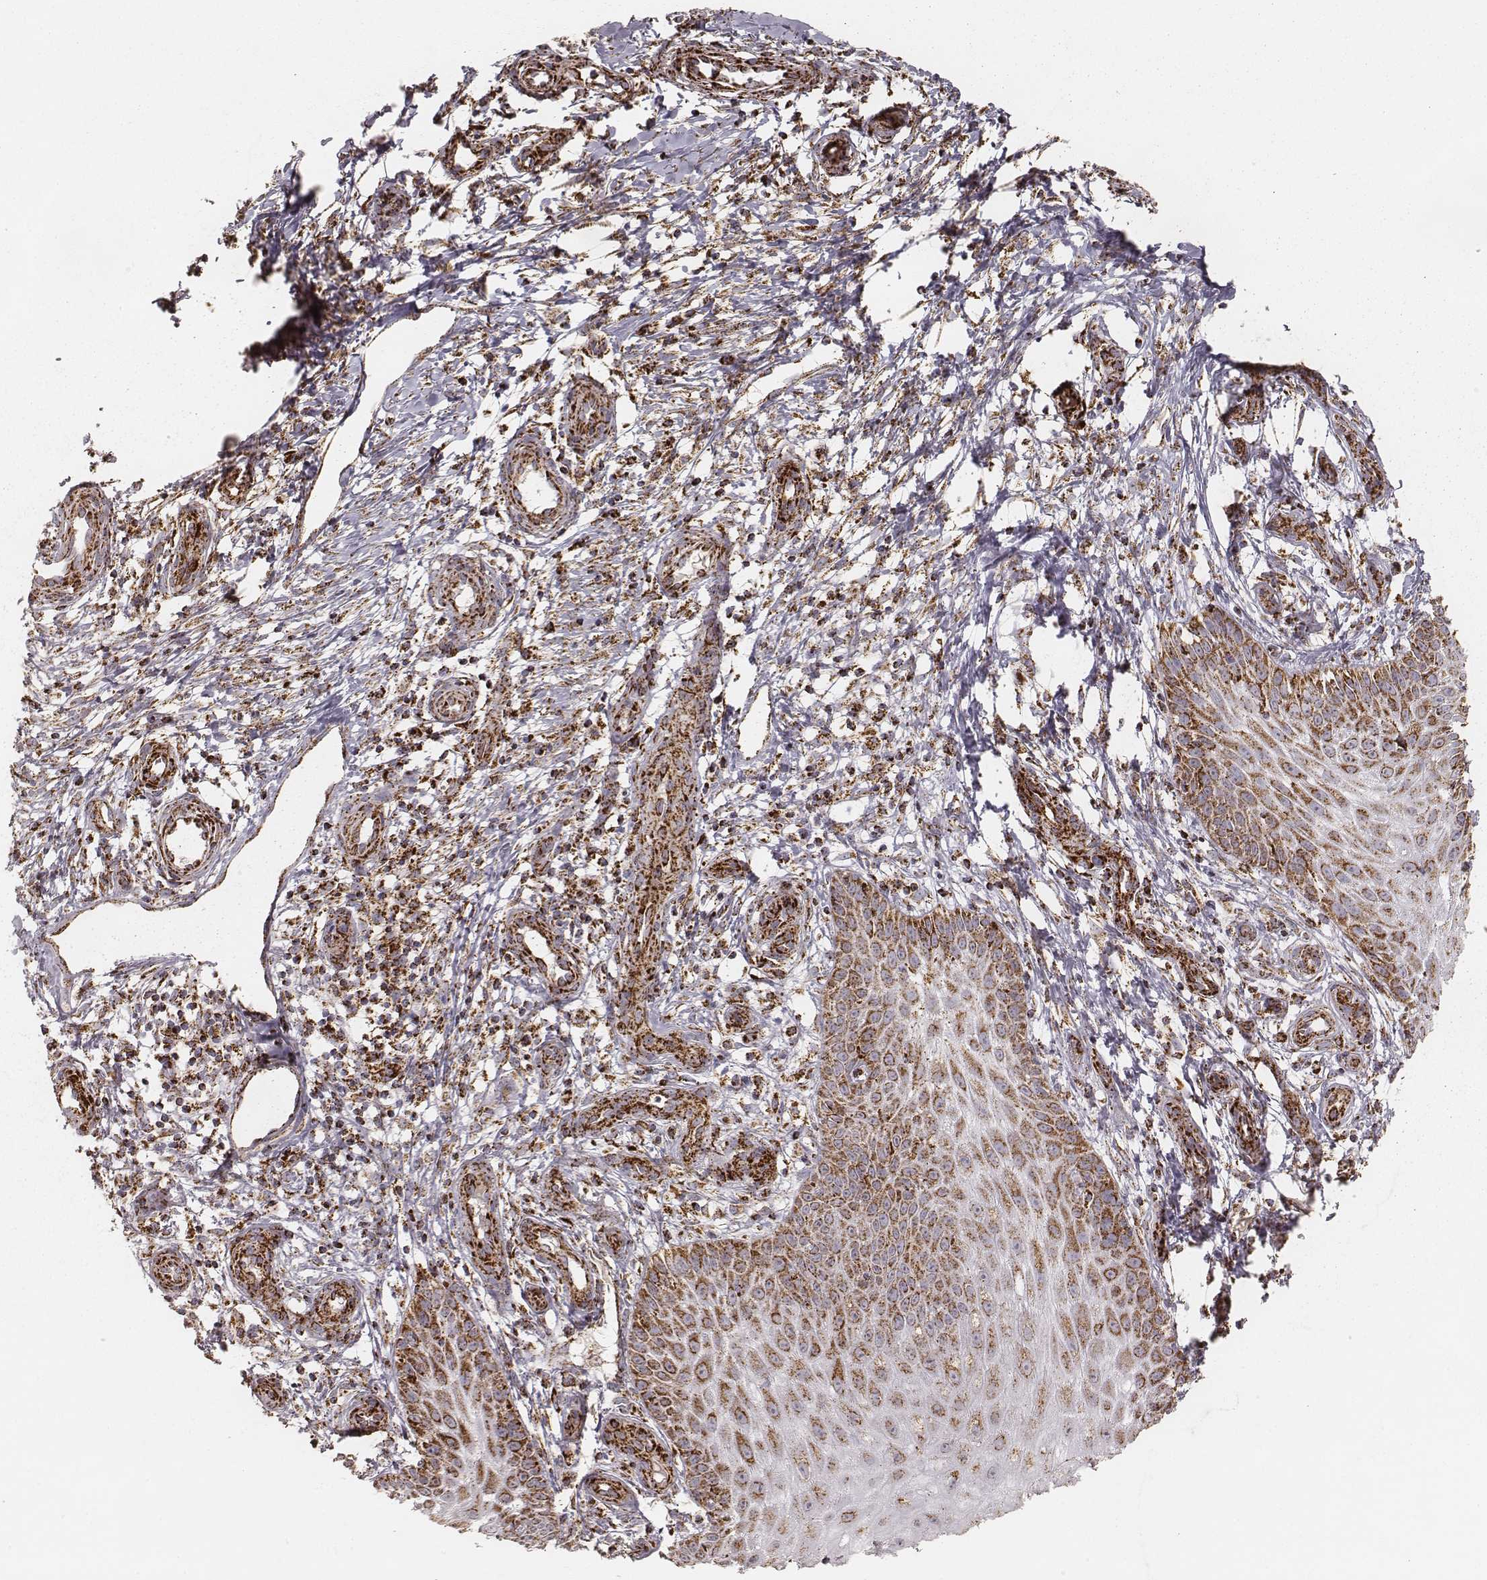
{"staining": {"intensity": "strong", "quantity": ">75%", "location": "cytoplasmic/membranous"}, "tissue": "melanoma", "cell_type": "Tumor cells", "image_type": "cancer", "snomed": [{"axis": "morphology", "description": "Malignant melanoma, NOS"}, {"axis": "topography", "description": "Skin"}], "caption": "Malignant melanoma stained with IHC reveals strong cytoplasmic/membranous staining in about >75% of tumor cells. (DAB = brown stain, brightfield microscopy at high magnification).", "gene": "CS", "patient": {"sex": "female", "age": 53}}